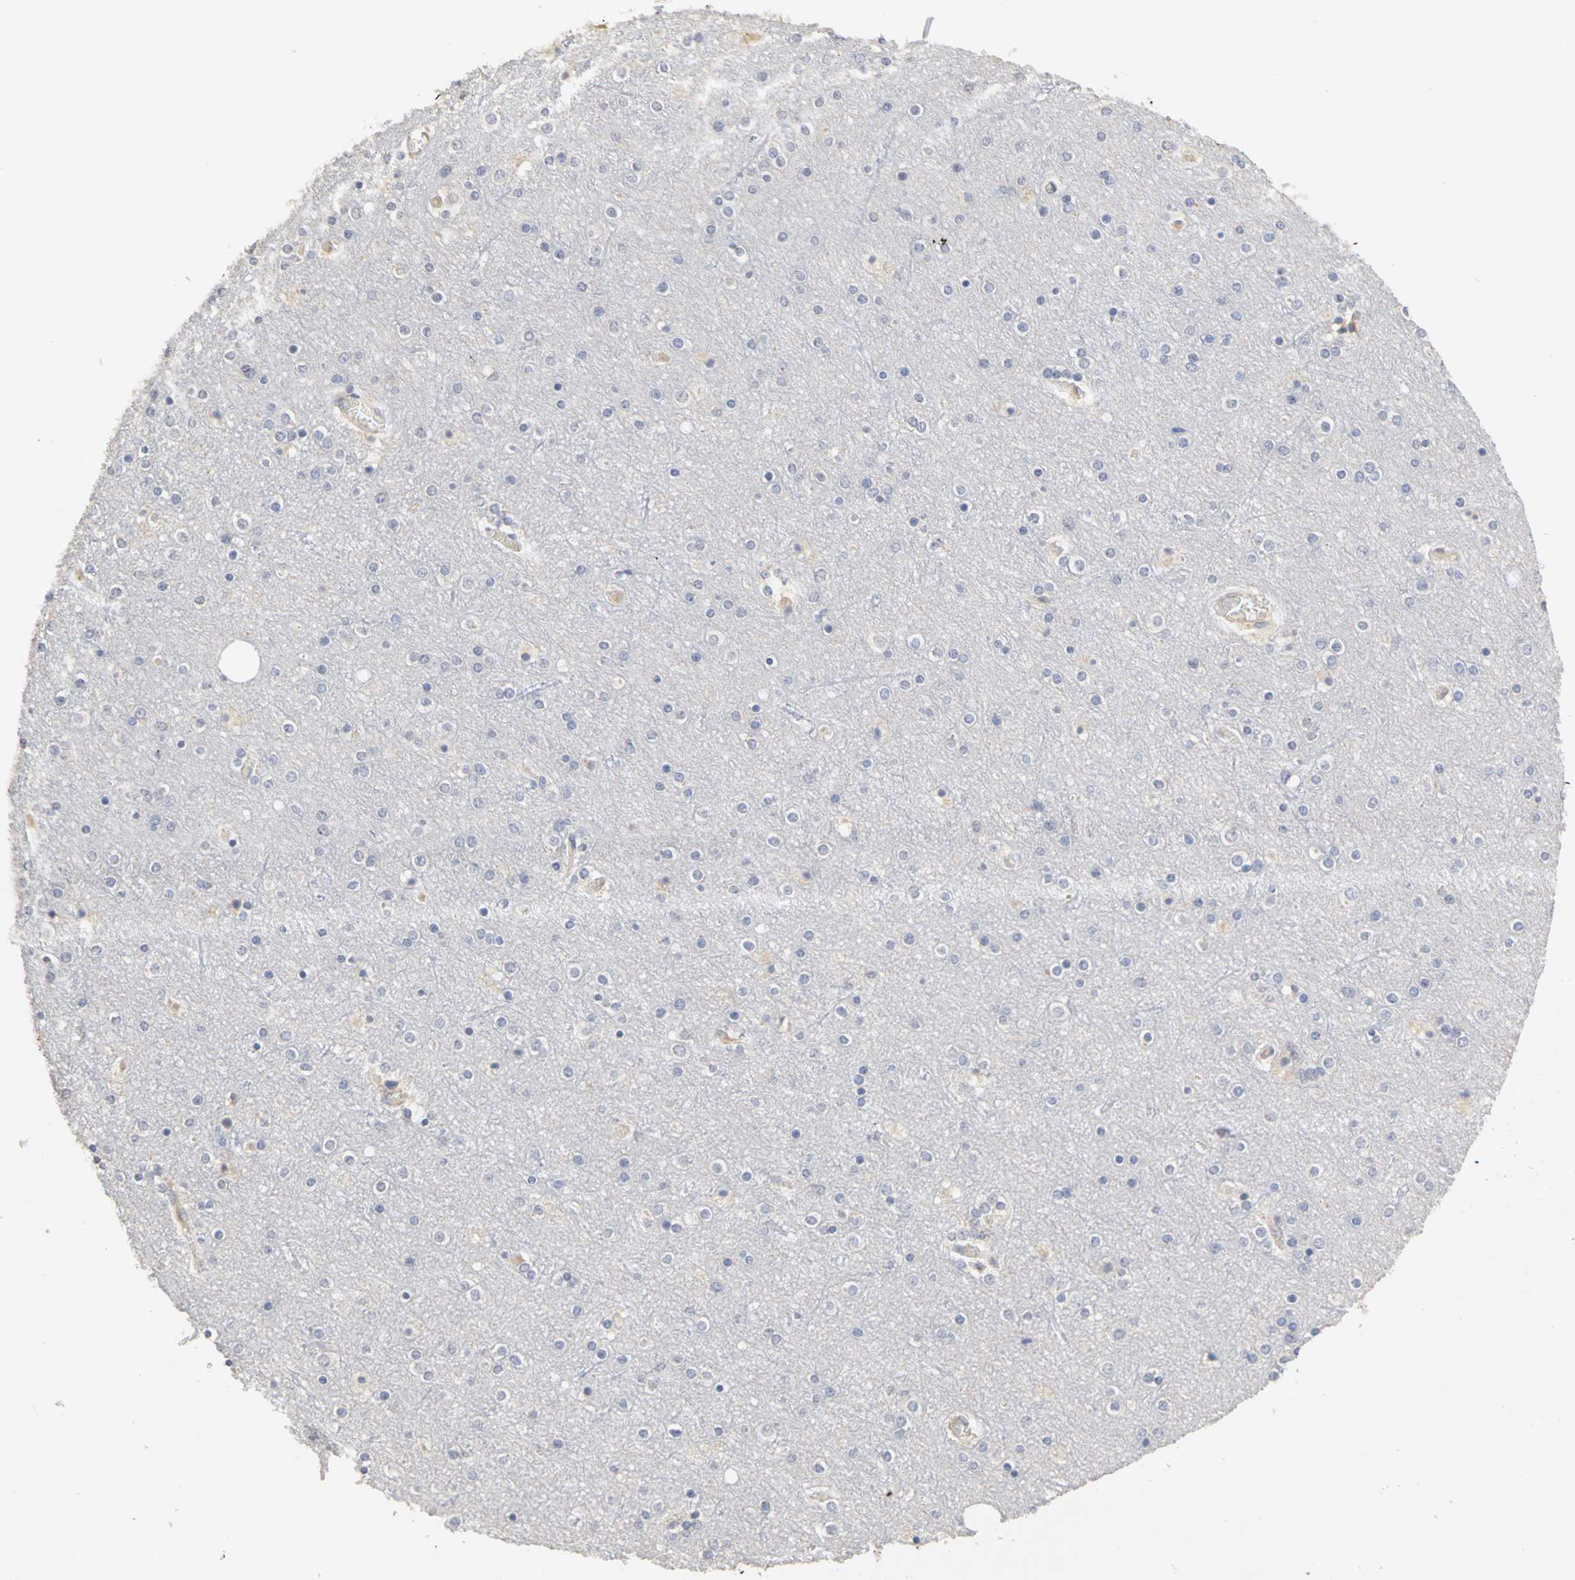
{"staining": {"intensity": "negative", "quantity": "none", "location": "none"}, "tissue": "cerebral cortex", "cell_type": "Endothelial cells", "image_type": "normal", "snomed": [{"axis": "morphology", "description": "Normal tissue, NOS"}, {"axis": "topography", "description": "Cerebral cortex"}], "caption": "DAB immunohistochemical staining of normal human cerebral cortex displays no significant staining in endothelial cells. (Immunohistochemistry (ihc), brightfield microscopy, high magnification).", "gene": "PGR", "patient": {"sex": "female", "age": 54}}